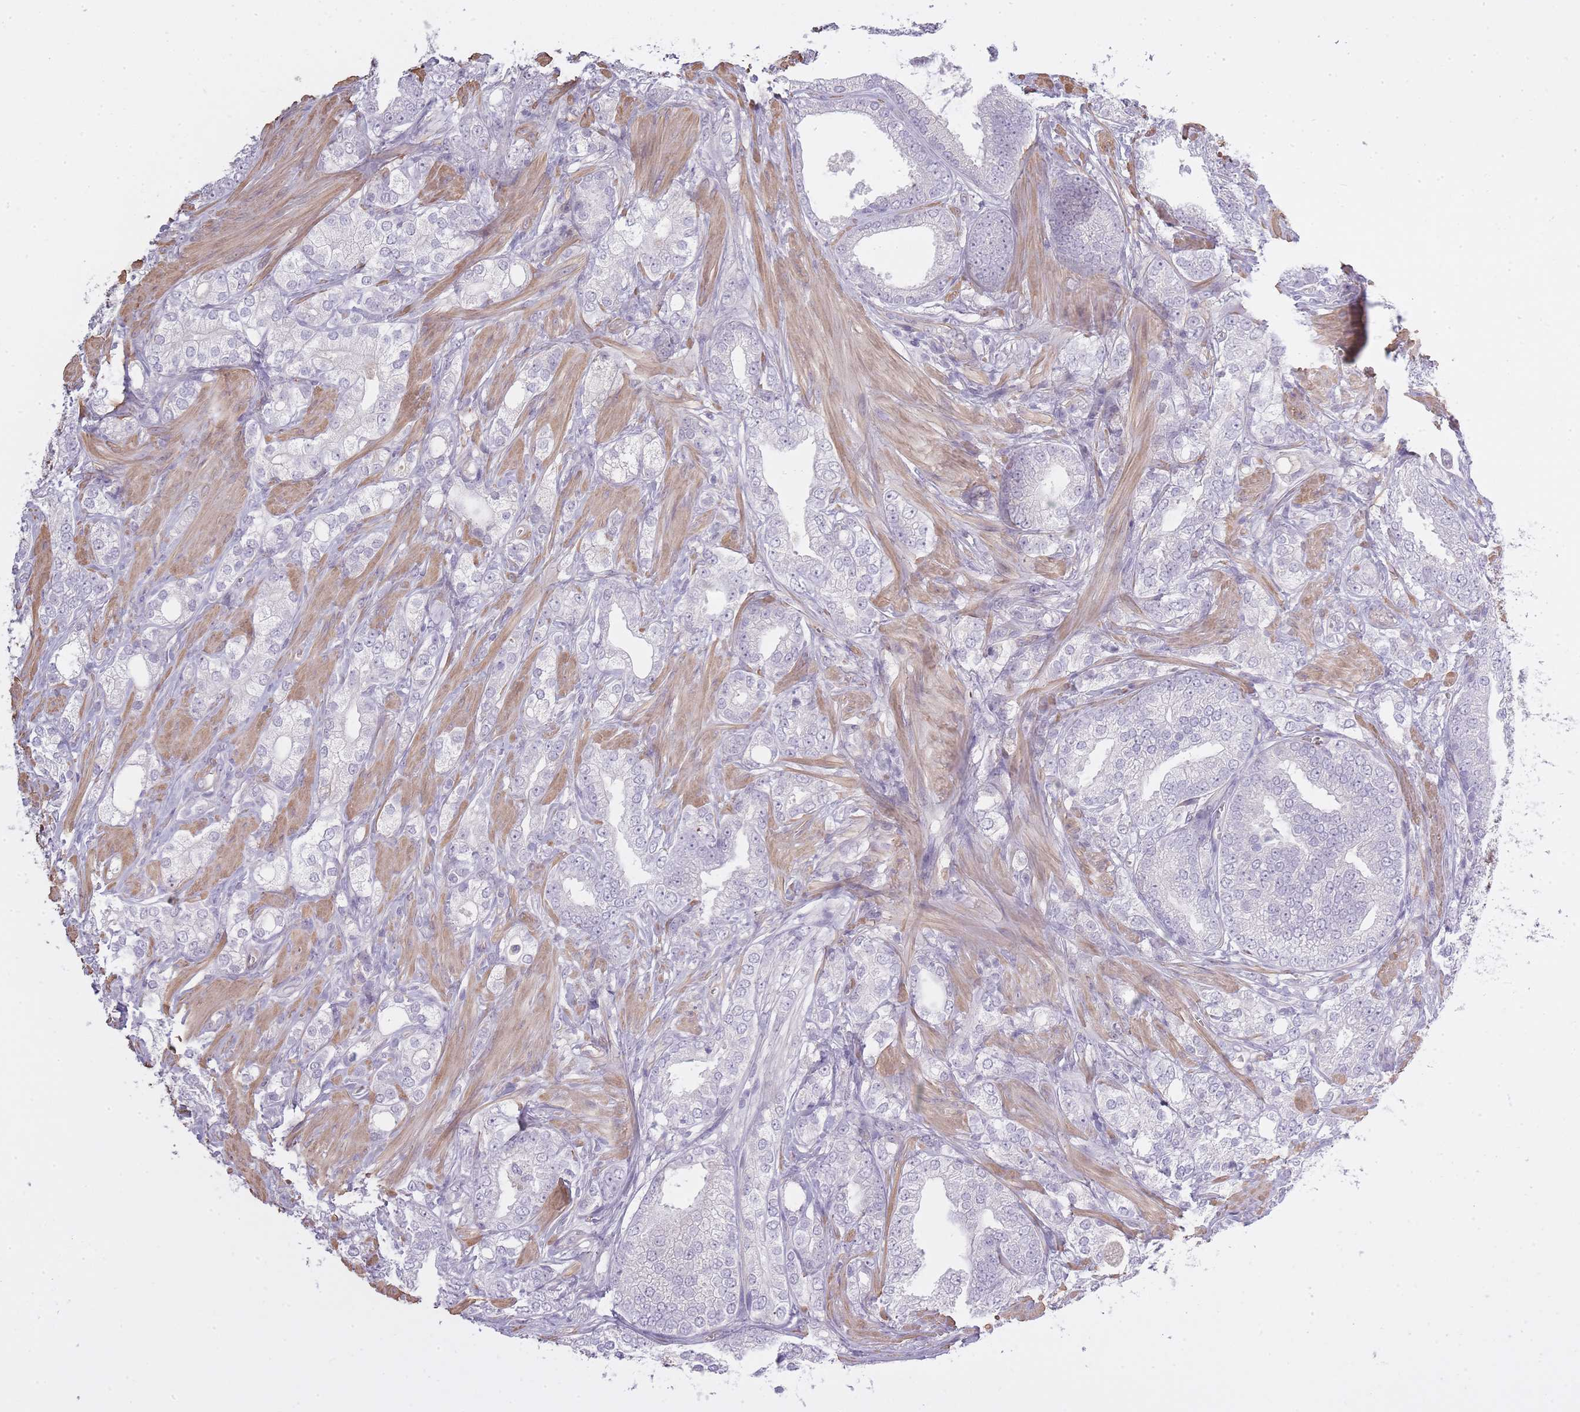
{"staining": {"intensity": "negative", "quantity": "none", "location": "none"}, "tissue": "prostate cancer", "cell_type": "Tumor cells", "image_type": "cancer", "snomed": [{"axis": "morphology", "description": "Adenocarcinoma, High grade"}, {"axis": "topography", "description": "Prostate"}], "caption": "A photomicrograph of human prostate cancer is negative for staining in tumor cells.", "gene": "SLC8A2", "patient": {"sex": "male", "age": 50}}